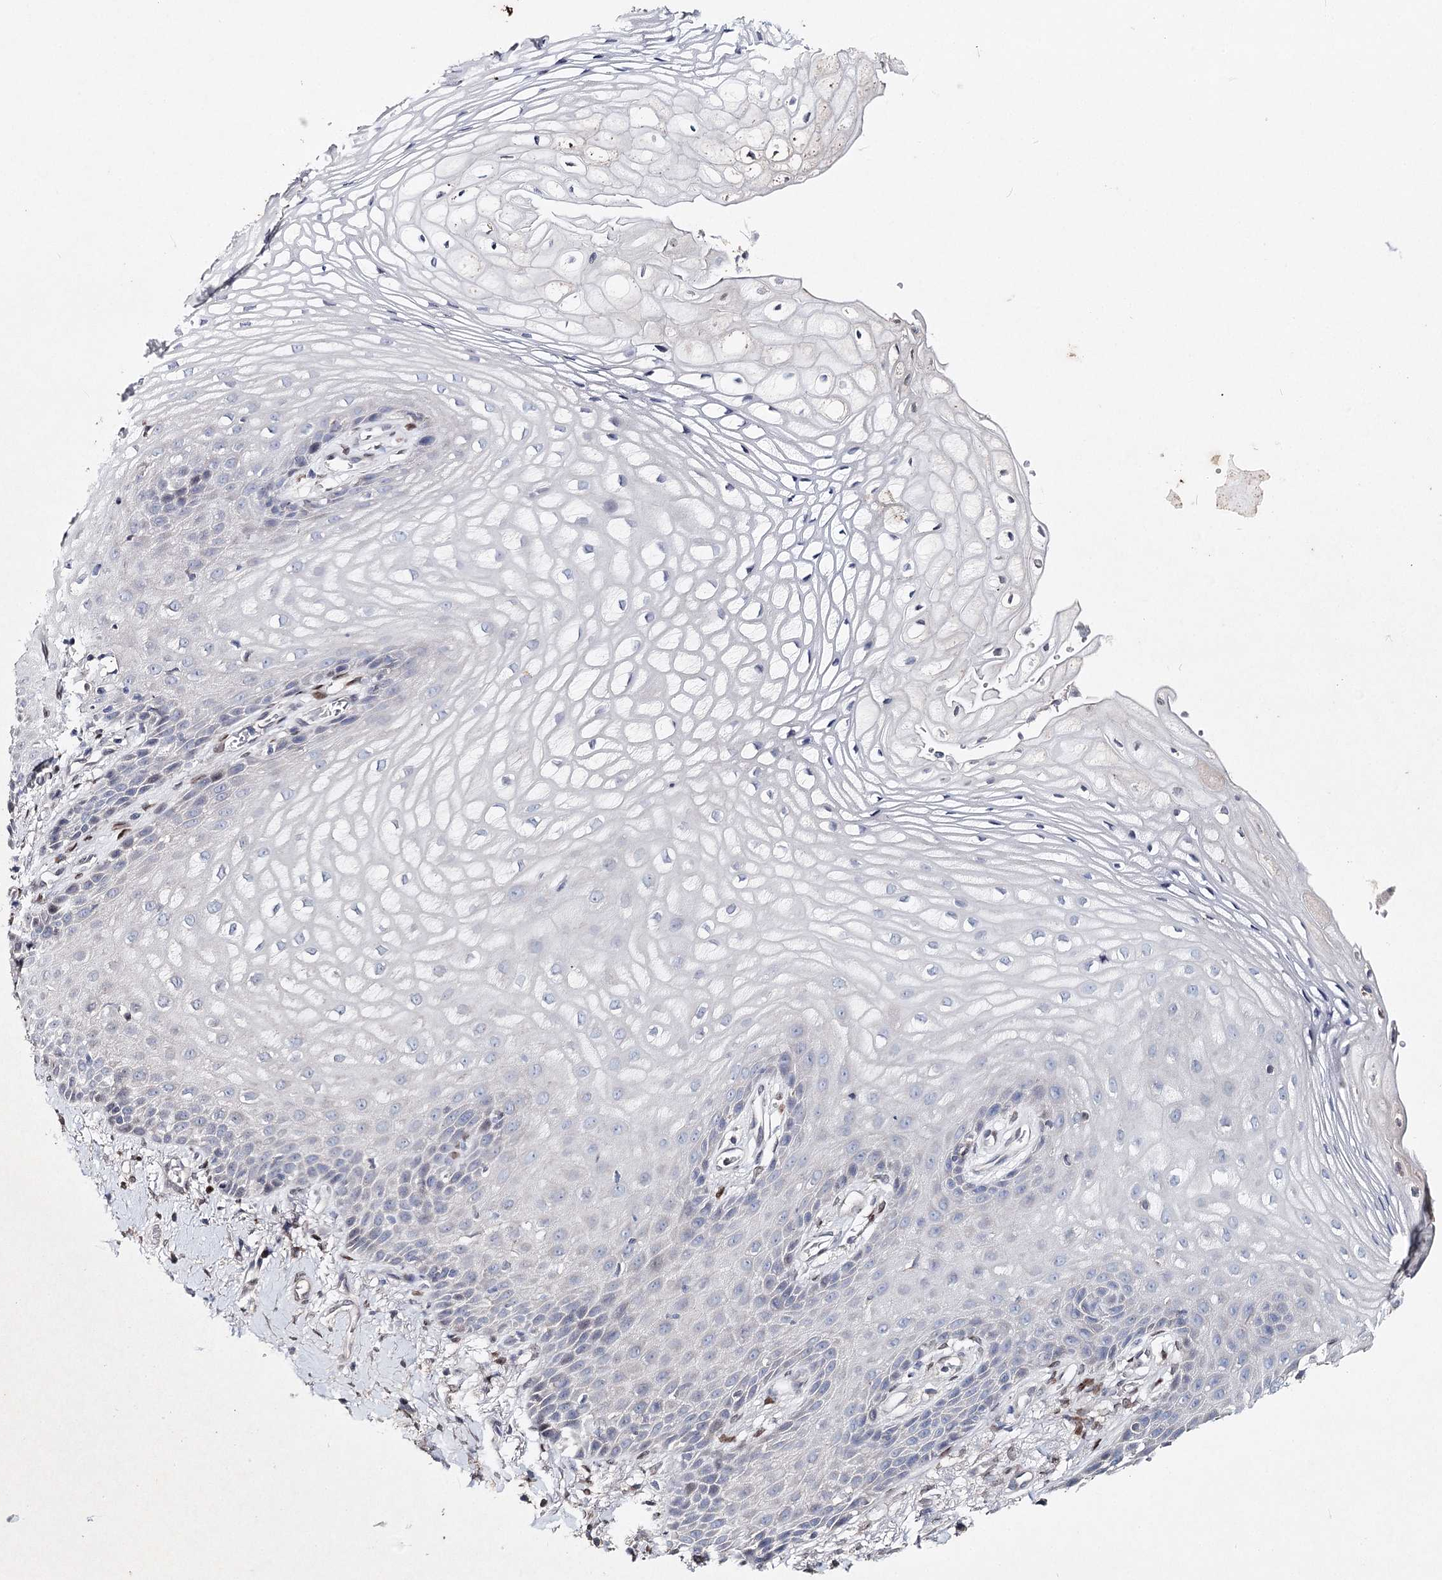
{"staining": {"intensity": "moderate", "quantity": "<25%", "location": "nuclear"}, "tissue": "vagina", "cell_type": "Squamous epithelial cells", "image_type": "normal", "snomed": [{"axis": "morphology", "description": "Normal tissue, NOS"}, {"axis": "topography", "description": "Vagina"}], "caption": "Immunohistochemistry (IHC) of unremarkable vagina reveals low levels of moderate nuclear expression in approximately <25% of squamous epithelial cells.", "gene": "FRMD4A", "patient": {"sex": "female", "age": 60}}